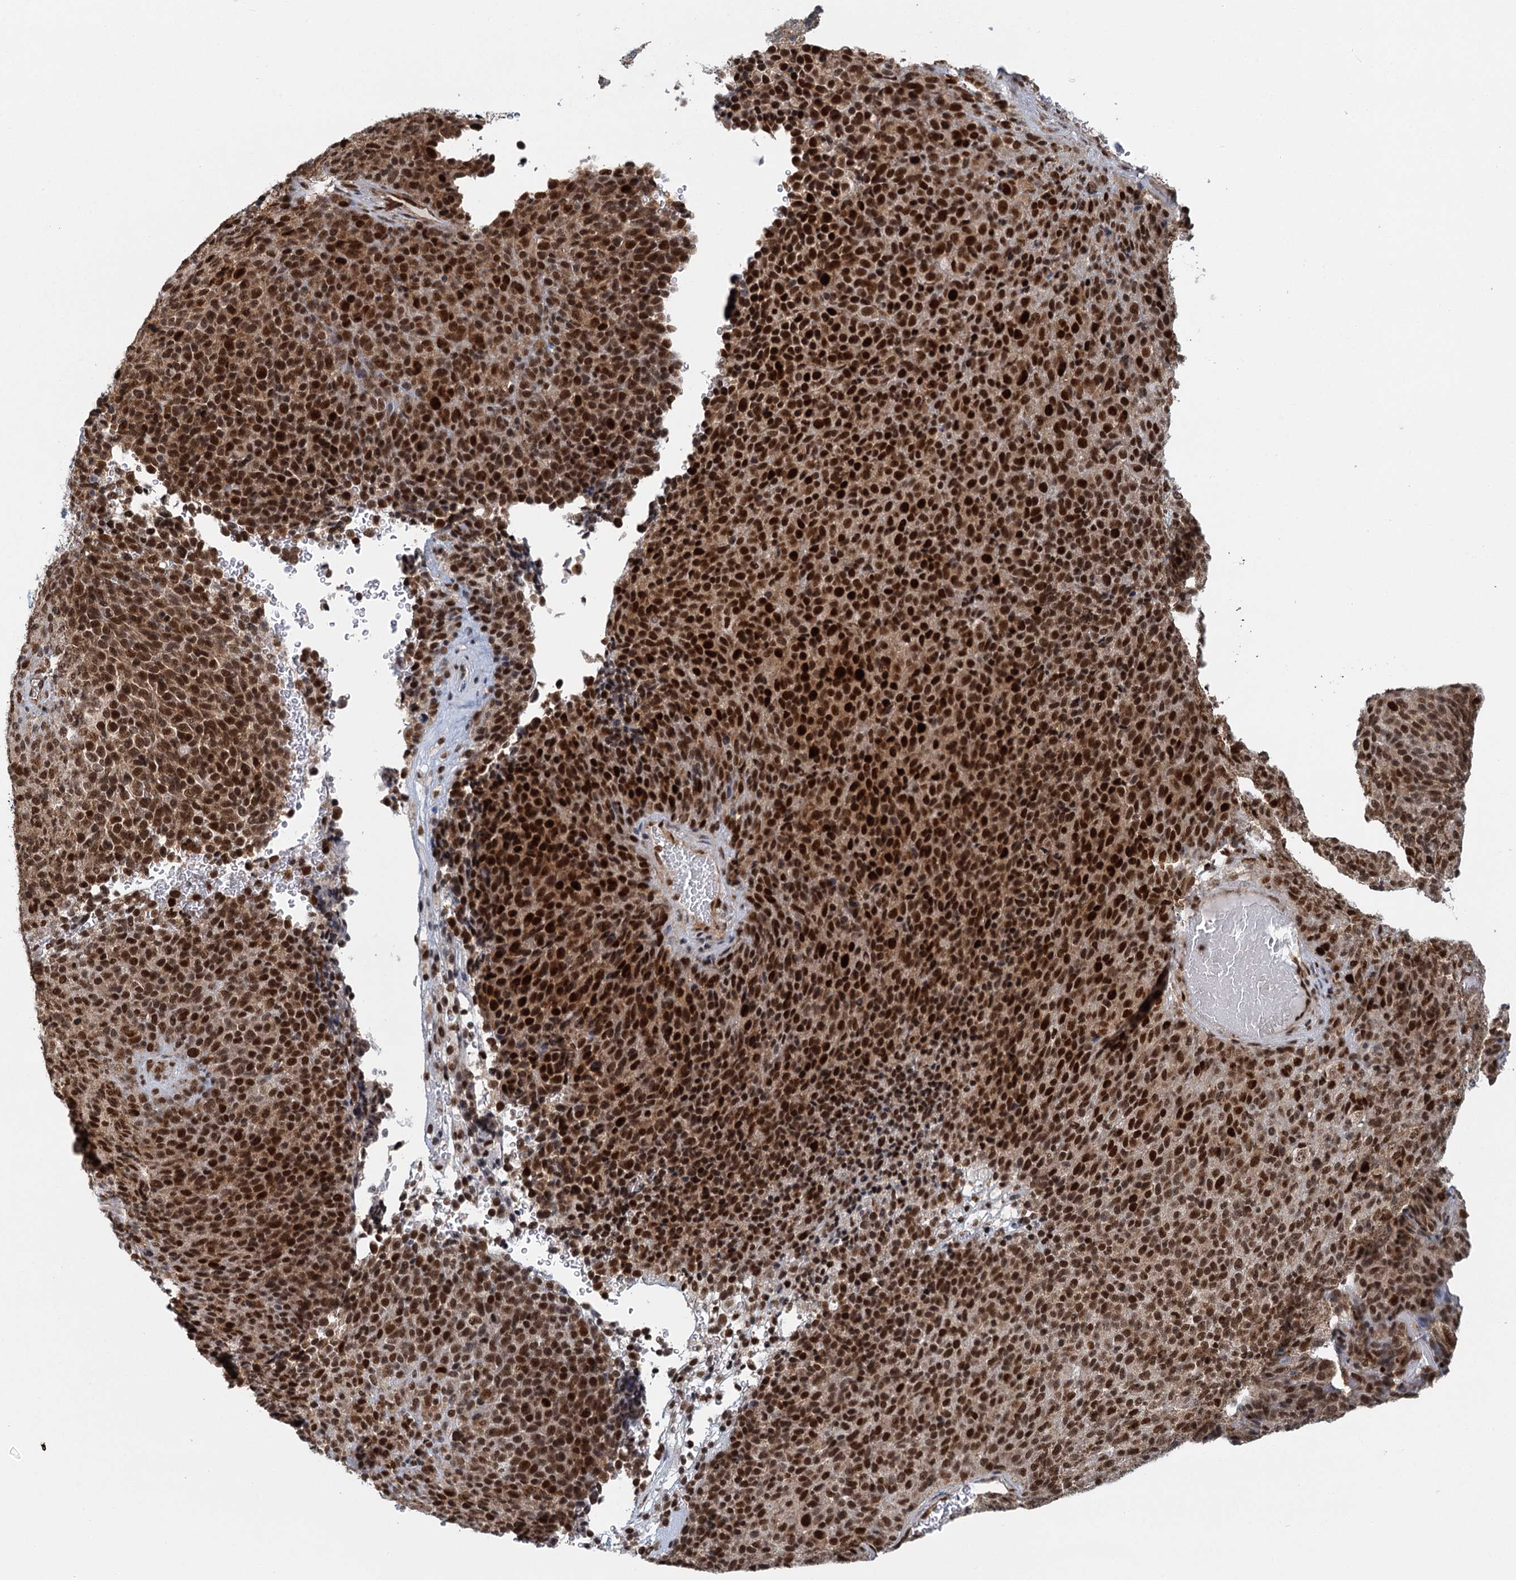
{"staining": {"intensity": "strong", "quantity": ">75%", "location": "nuclear"}, "tissue": "melanoma", "cell_type": "Tumor cells", "image_type": "cancer", "snomed": [{"axis": "morphology", "description": "Malignant melanoma, Metastatic site"}, {"axis": "topography", "description": "Brain"}], "caption": "IHC (DAB (3,3'-diaminobenzidine)) staining of melanoma exhibits strong nuclear protein staining in approximately >75% of tumor cells.", "gene": "GPATCH11", "patient": {"sex": "female", "age": 56}}